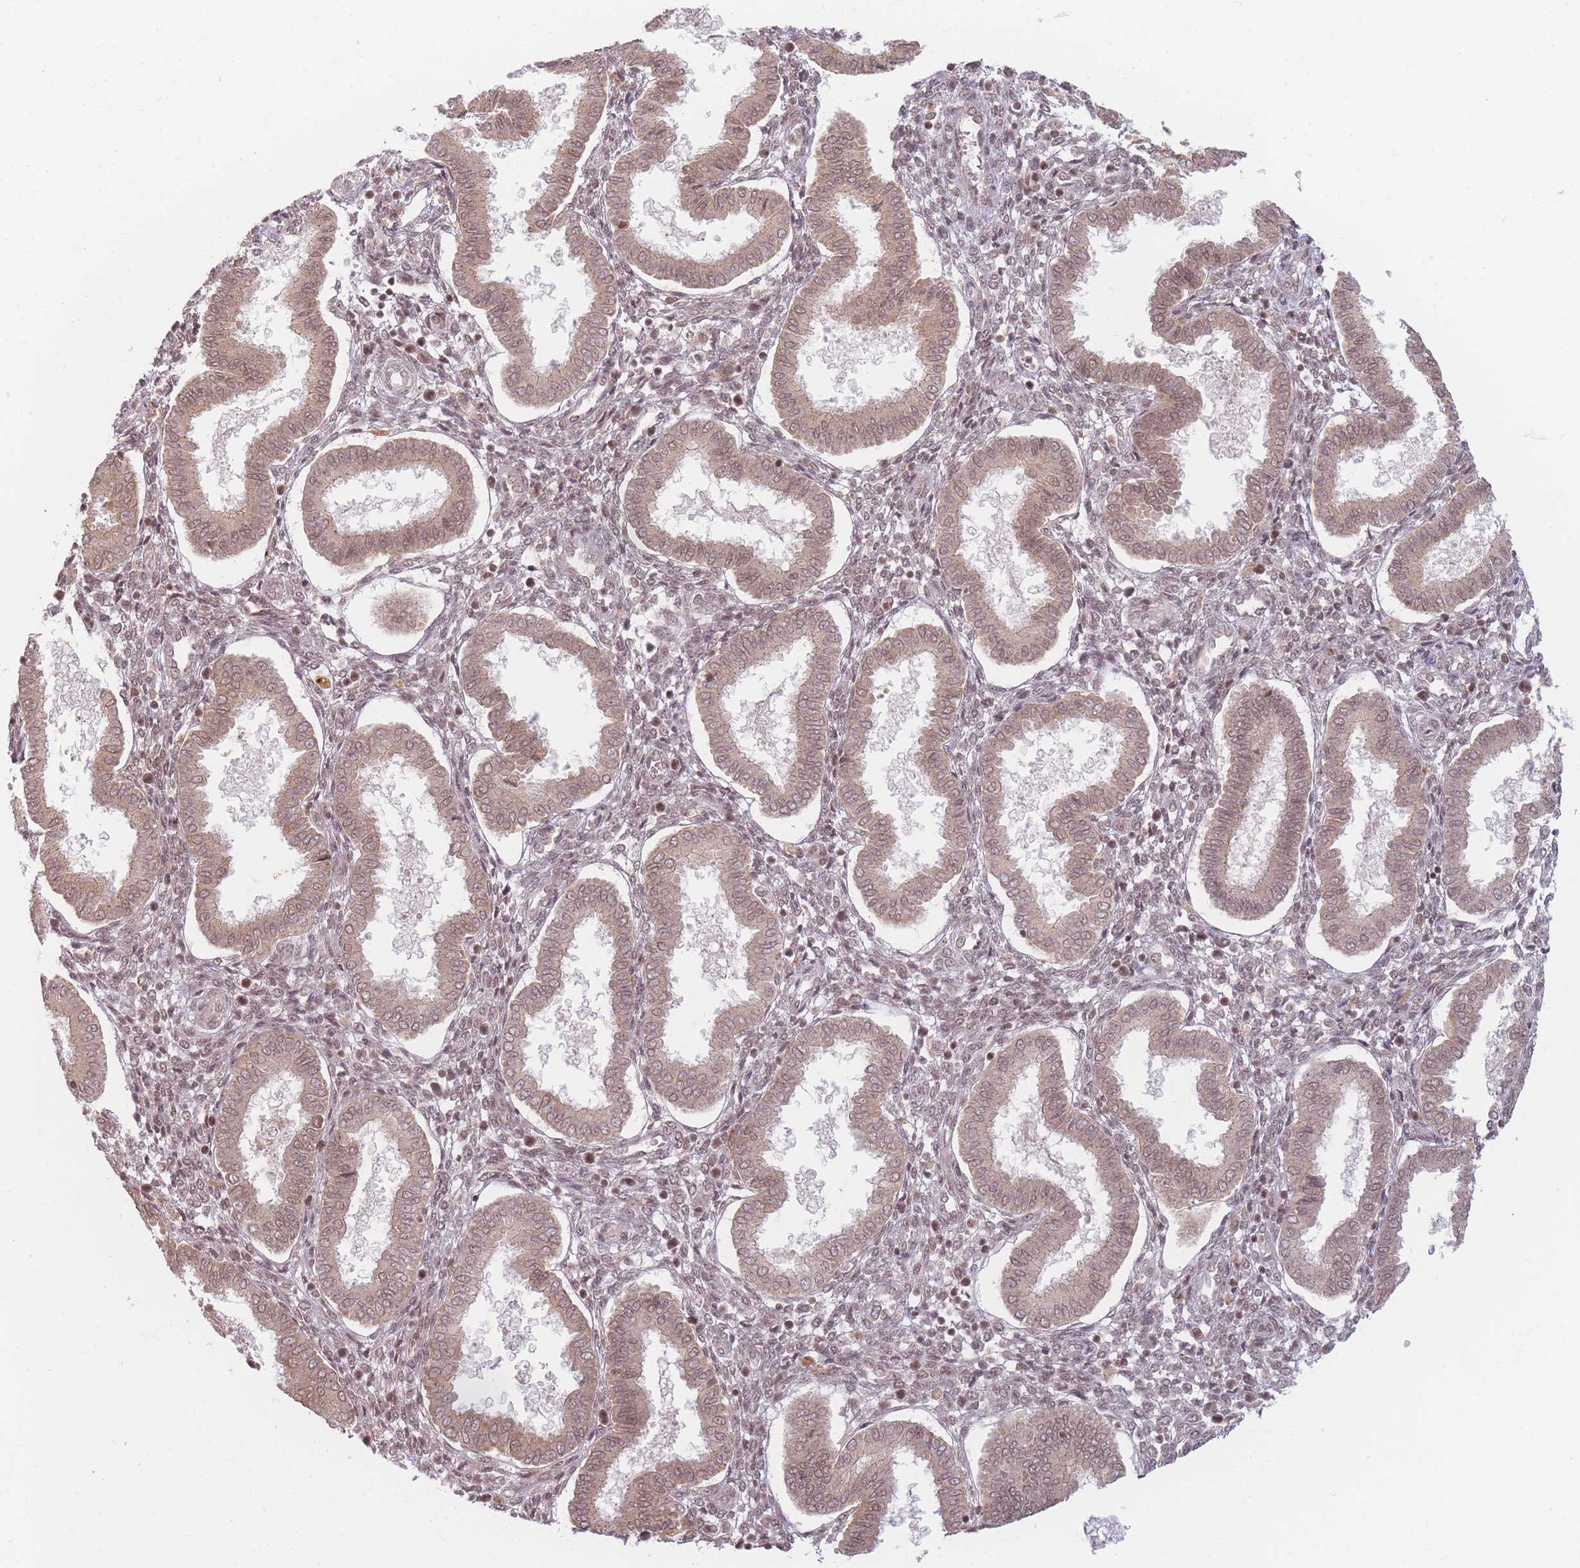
{"staining": {"intensity": "weak", "quantity": ">75%", "location": "nuclear"}, "tissue": "endometrium", "cell_type": "Cells in endometrial stroma", "image_type": "normal", "snomed": [{"axis": "morphology", "description": "Normal tissue, NOS"}, {"axis": "topography", "description": "Endometrium"}], "caption": "This histopathology image reveals immunohistochemistry (IHC) staining of normal human endometrium, with low weak nuclear staining in about >75% of cells in endometrial stroma.", "gene": "SPATA45", "patient": {"sex": "female", "age": 24}}